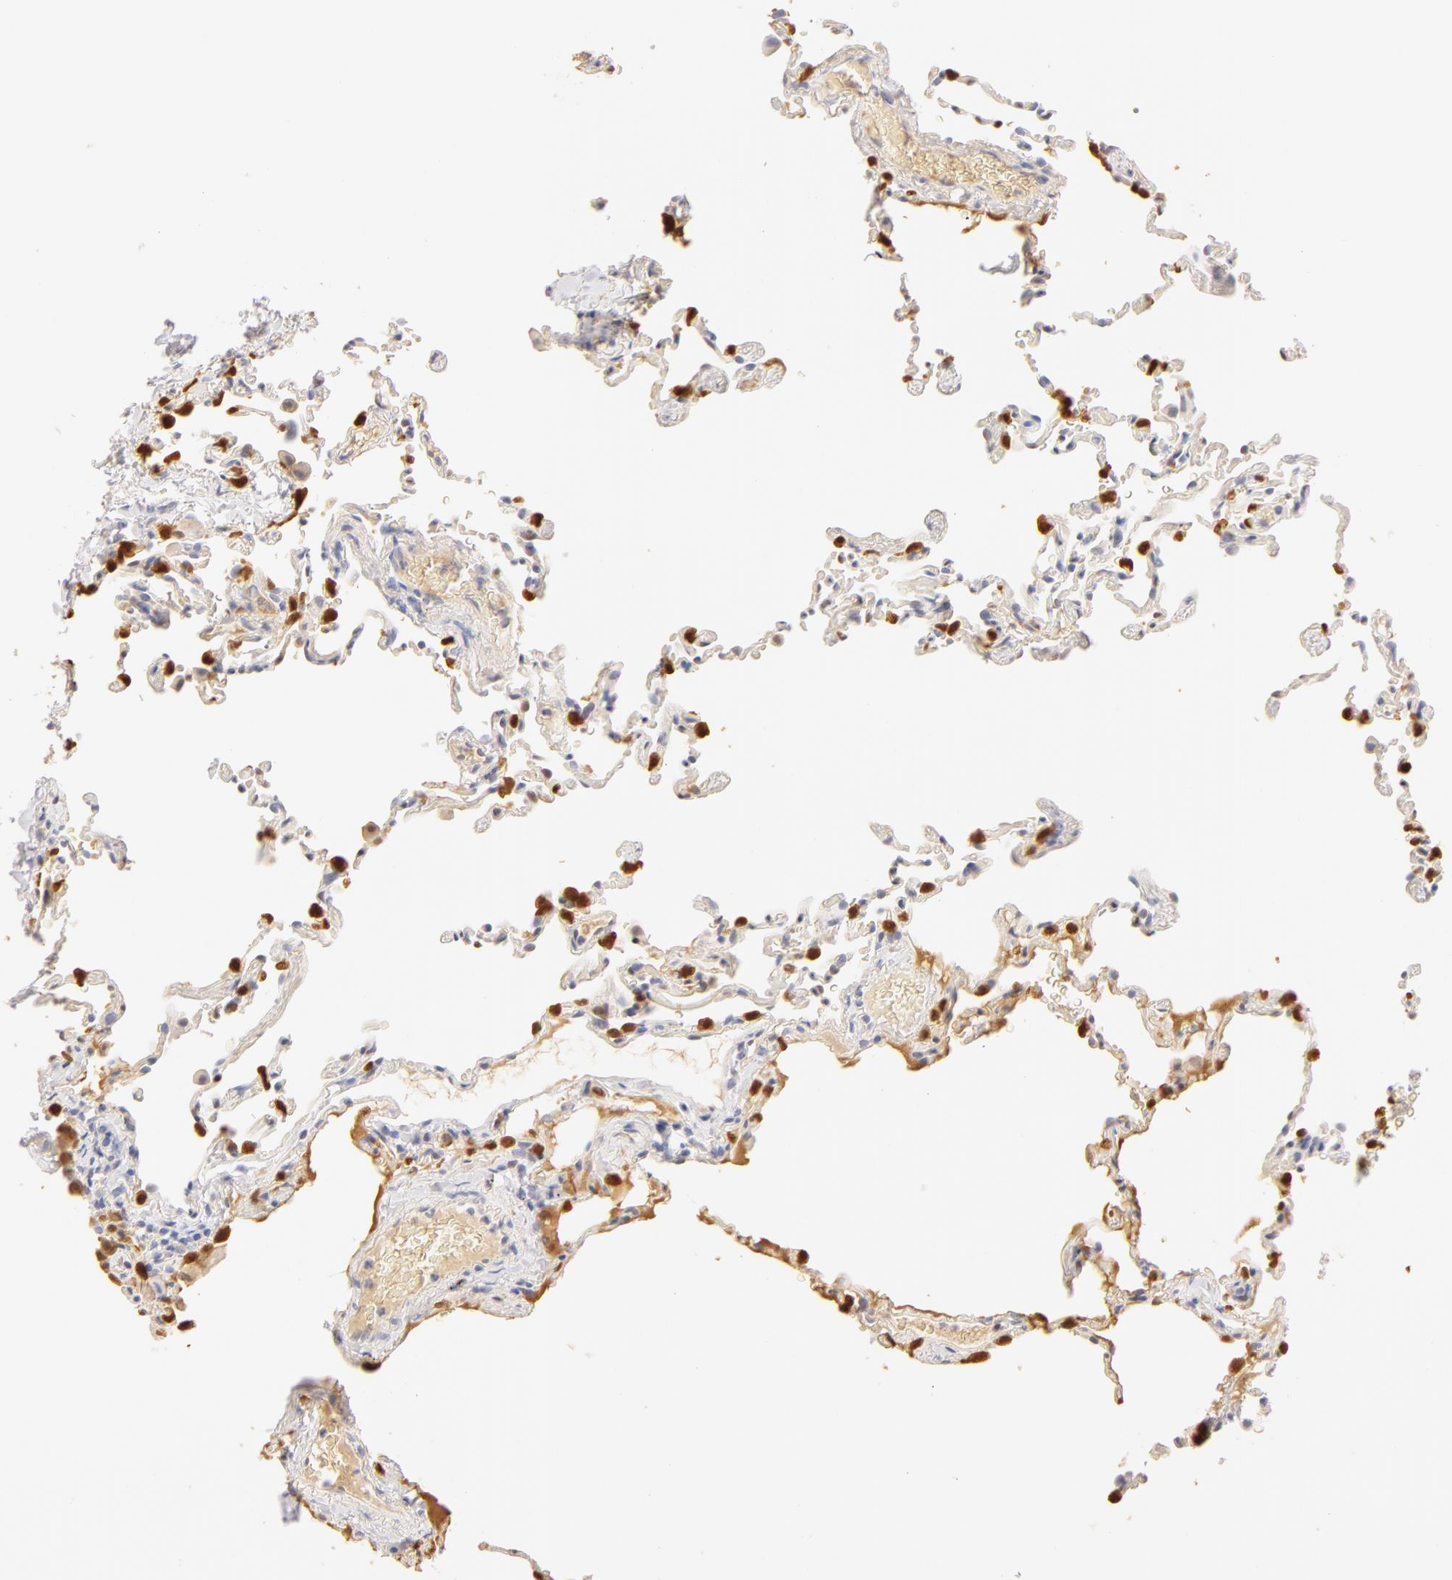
{"staining": {"intensity": "moderate", "quantity": "<25%", "location": "nuclear"}, "tissue": "lung", "cell_type": "Alveolar cells", "image_type": "normal", "snomed": [{"axis": "morphology", "description": "Normal tissue, NOS"}, {"axis": "topography", "description": "Lung"}], "caption": "Immunohistochemistry (IHC) image of benign lung: lung stained using immunohistochemistry (IHC) demonstrates low levels of moderate protein expression localized specifically in the nuclear of alveolar cells, appearing as a nuclear brown color.", "gene": "CA2", "patient": {"sex": "female", "age": 61}}